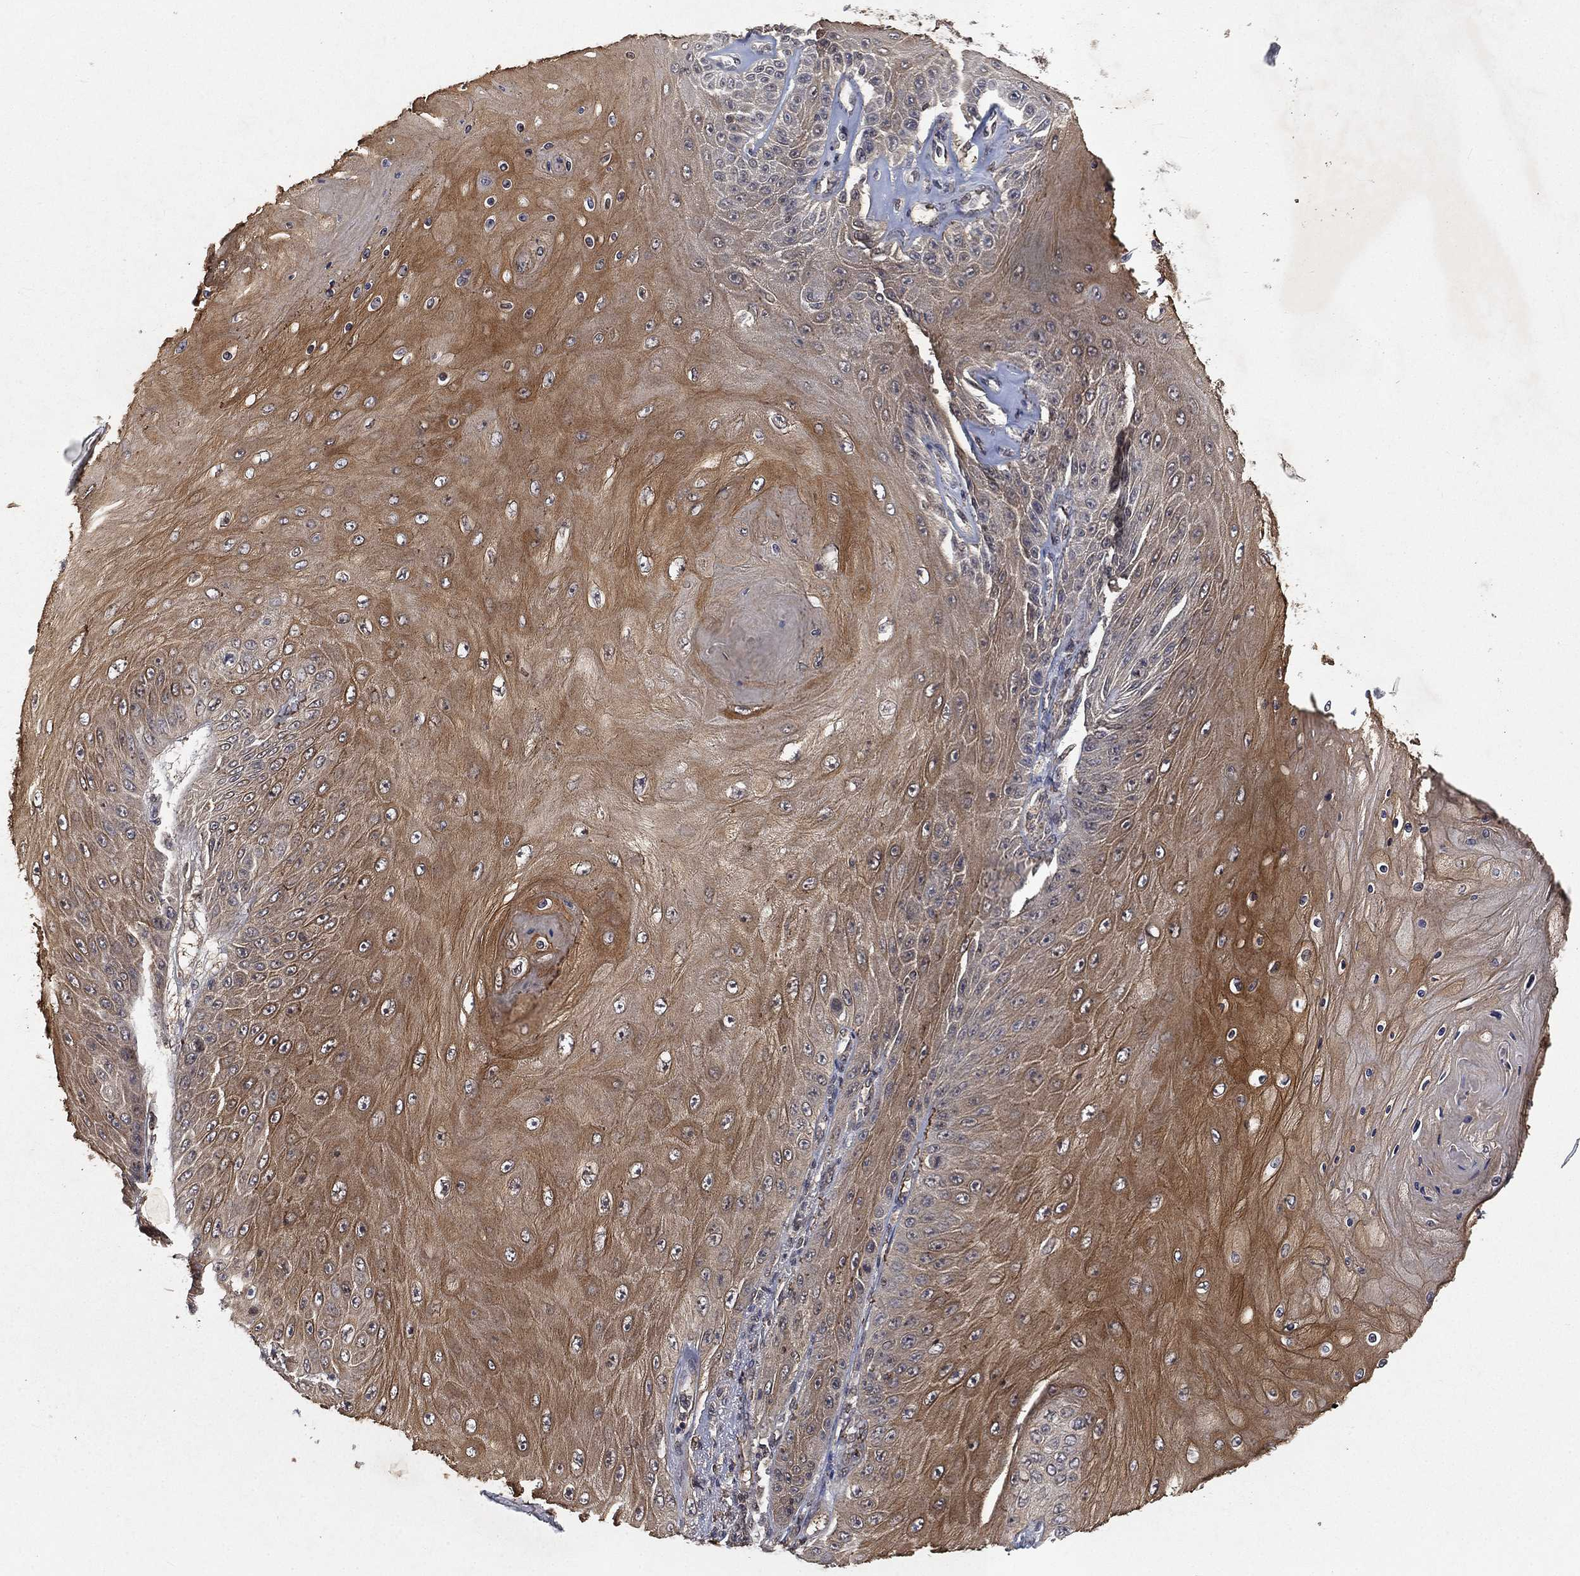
{"staining": {"intensity": "moderate", "quantity": ">75%", "location": "cytoplasmic/membranous"}, "tissue": "skin cancer", "cell_type": "Tumor cells", "image_type": "cancer", "snomed": [{"axis": "morphology", "description": "Squamous cell carcinoma, NOS"}, {"axis": "topography", "description": "Skin"}], "caption": "Protein staining of skin cancer (squamous cell carcinoma) tissue demonstrates moderate cytoplasmic/membranous expression in about >75% of tumor cells. The protein is stained brown, and the nuclei are stained in blue (DAB (3,3'-diaminobenzidine) IHC with brightfield microscopy, high magnification).", "gene": "UBA5", "patient": {"sex": "male", "age": 62}}